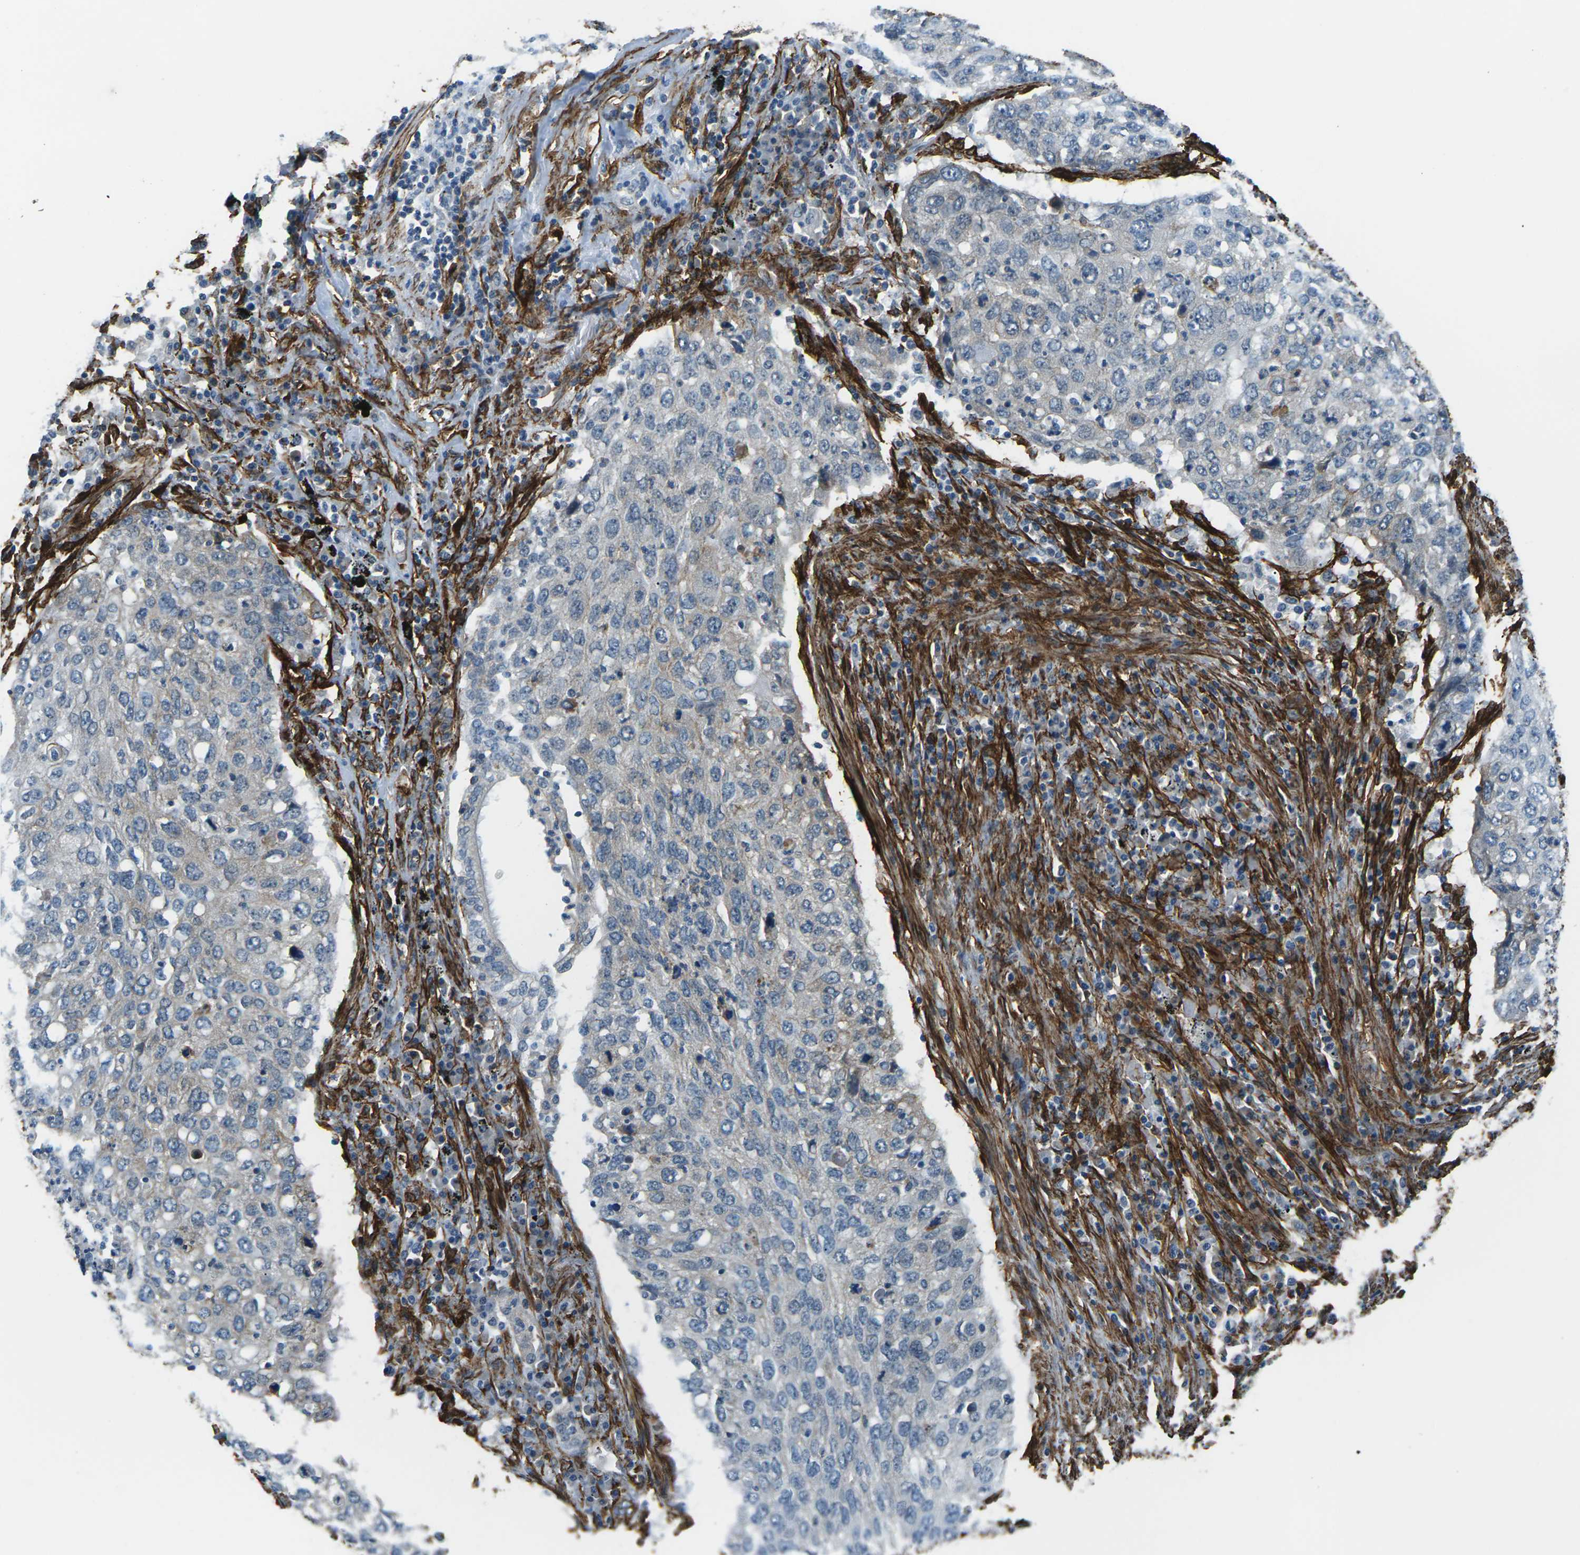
{"staining": {"intensity": "negative", "quantity": "none", "location": "none"}, "tissue": "lung cancer", "cell_type": "Tumor cells", "image_type": "cancer", "snomed": [{"axis": "morphology", "description": "Squamous cell carcinoma, NOS"}, {"axis": "topography", "description": "Lung"}], "caption": "There is no significant positivity in tumor cells of lung cancer (squamous cell carcinoma). Nuclei are stained in blue.", "gene": "GRAMD1C", "patient": {"sex": "female", "age": 63}}